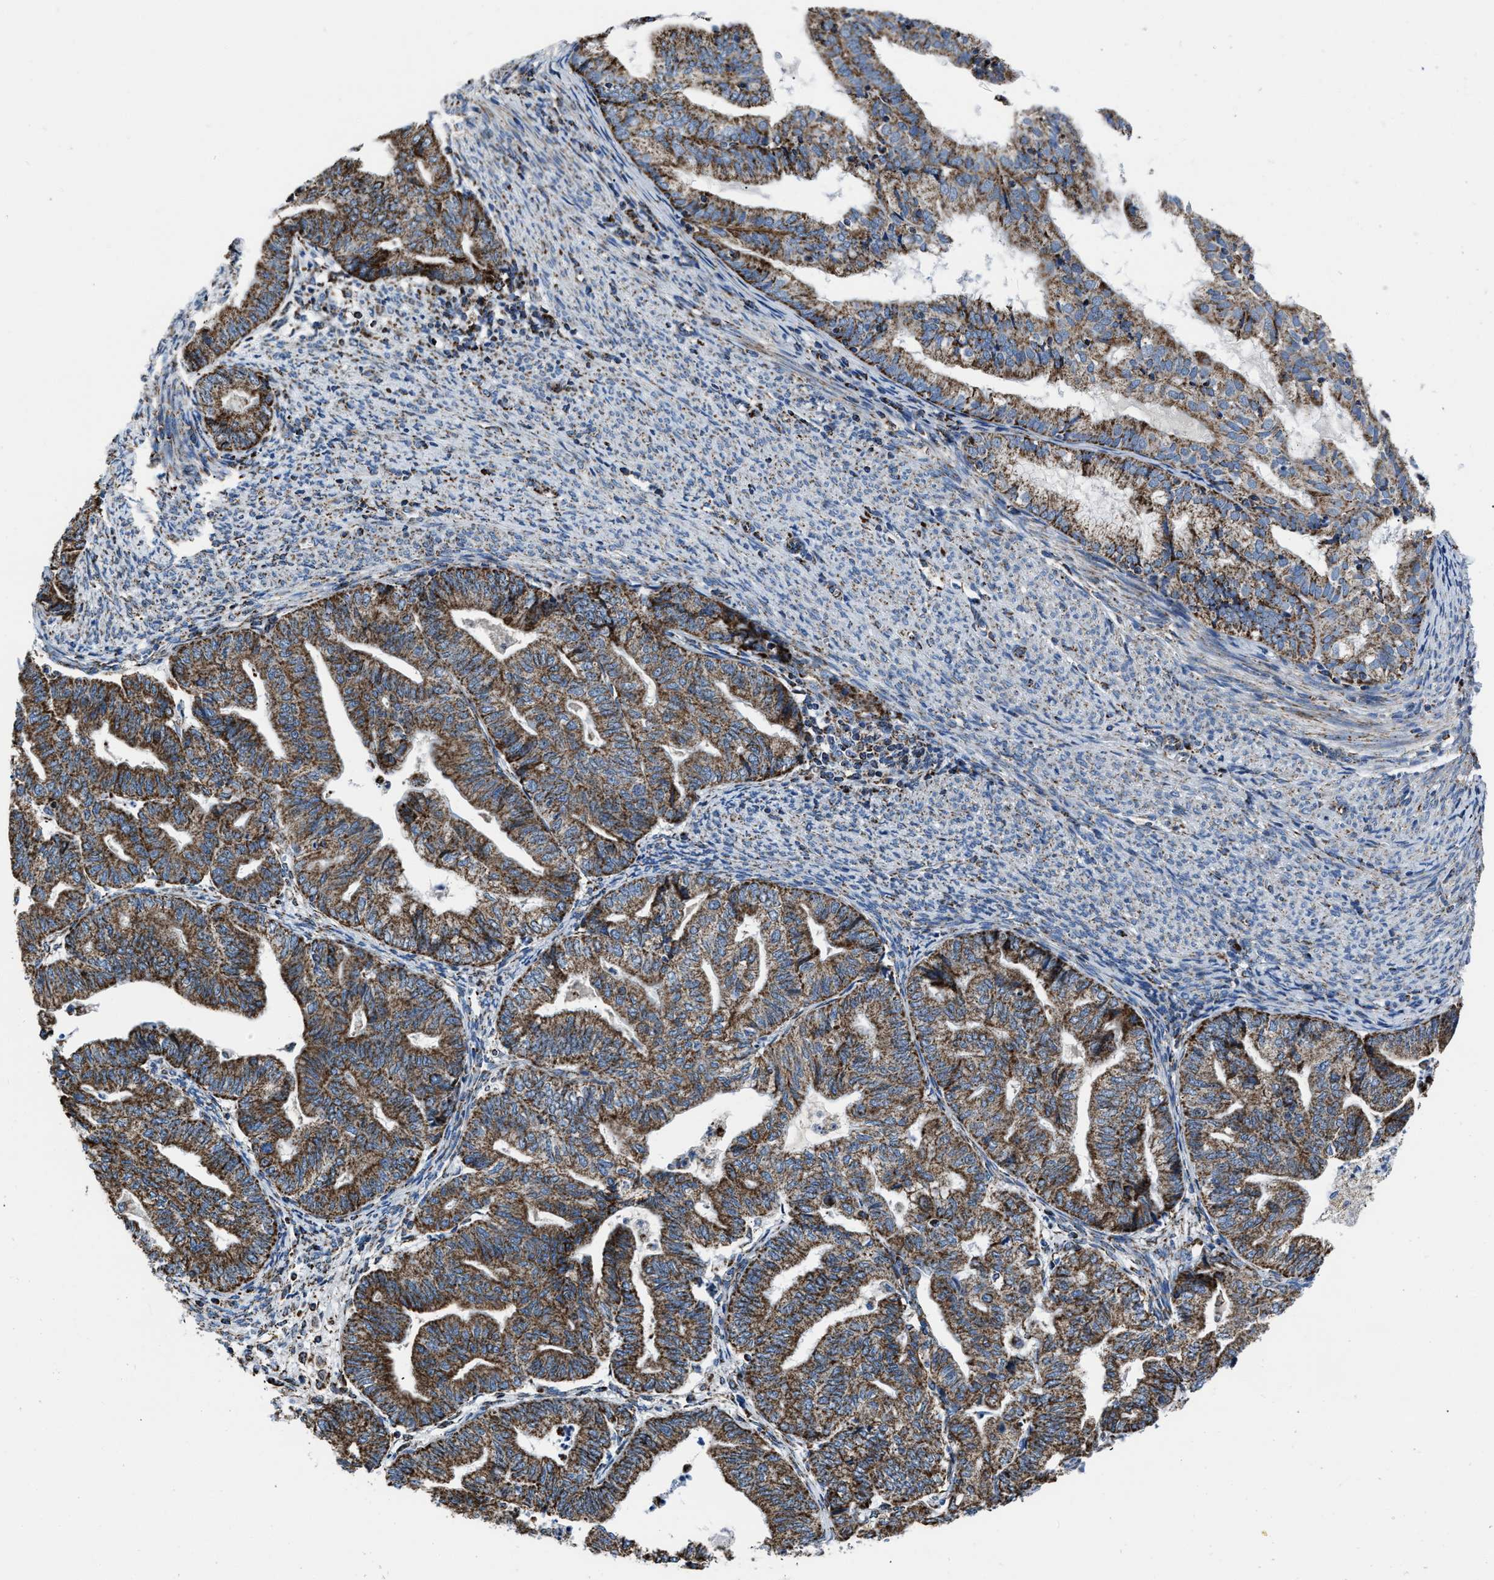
{"staining": {"intensity": "moderate", "quantity": ">75%", "location": "cytoplasmic/membranous"}, "tissue": "endometrial cancer", "cell_type": "Tumor cells", "image_type": "cancer", "snomed": [{"axis": "morphology", "description": "Adenocarcinoma, NOS"}, {"axis": "topography", "description": "Endometrium"}], "caption": "This image reveals IHC staining of human adenocarcinoma (endometrial), with medium moderate cytoplasmic/membranous expression in about >75% of tumor cells.", "gene": "NSD3", "patient": {"sex": "female", "age": 79}}